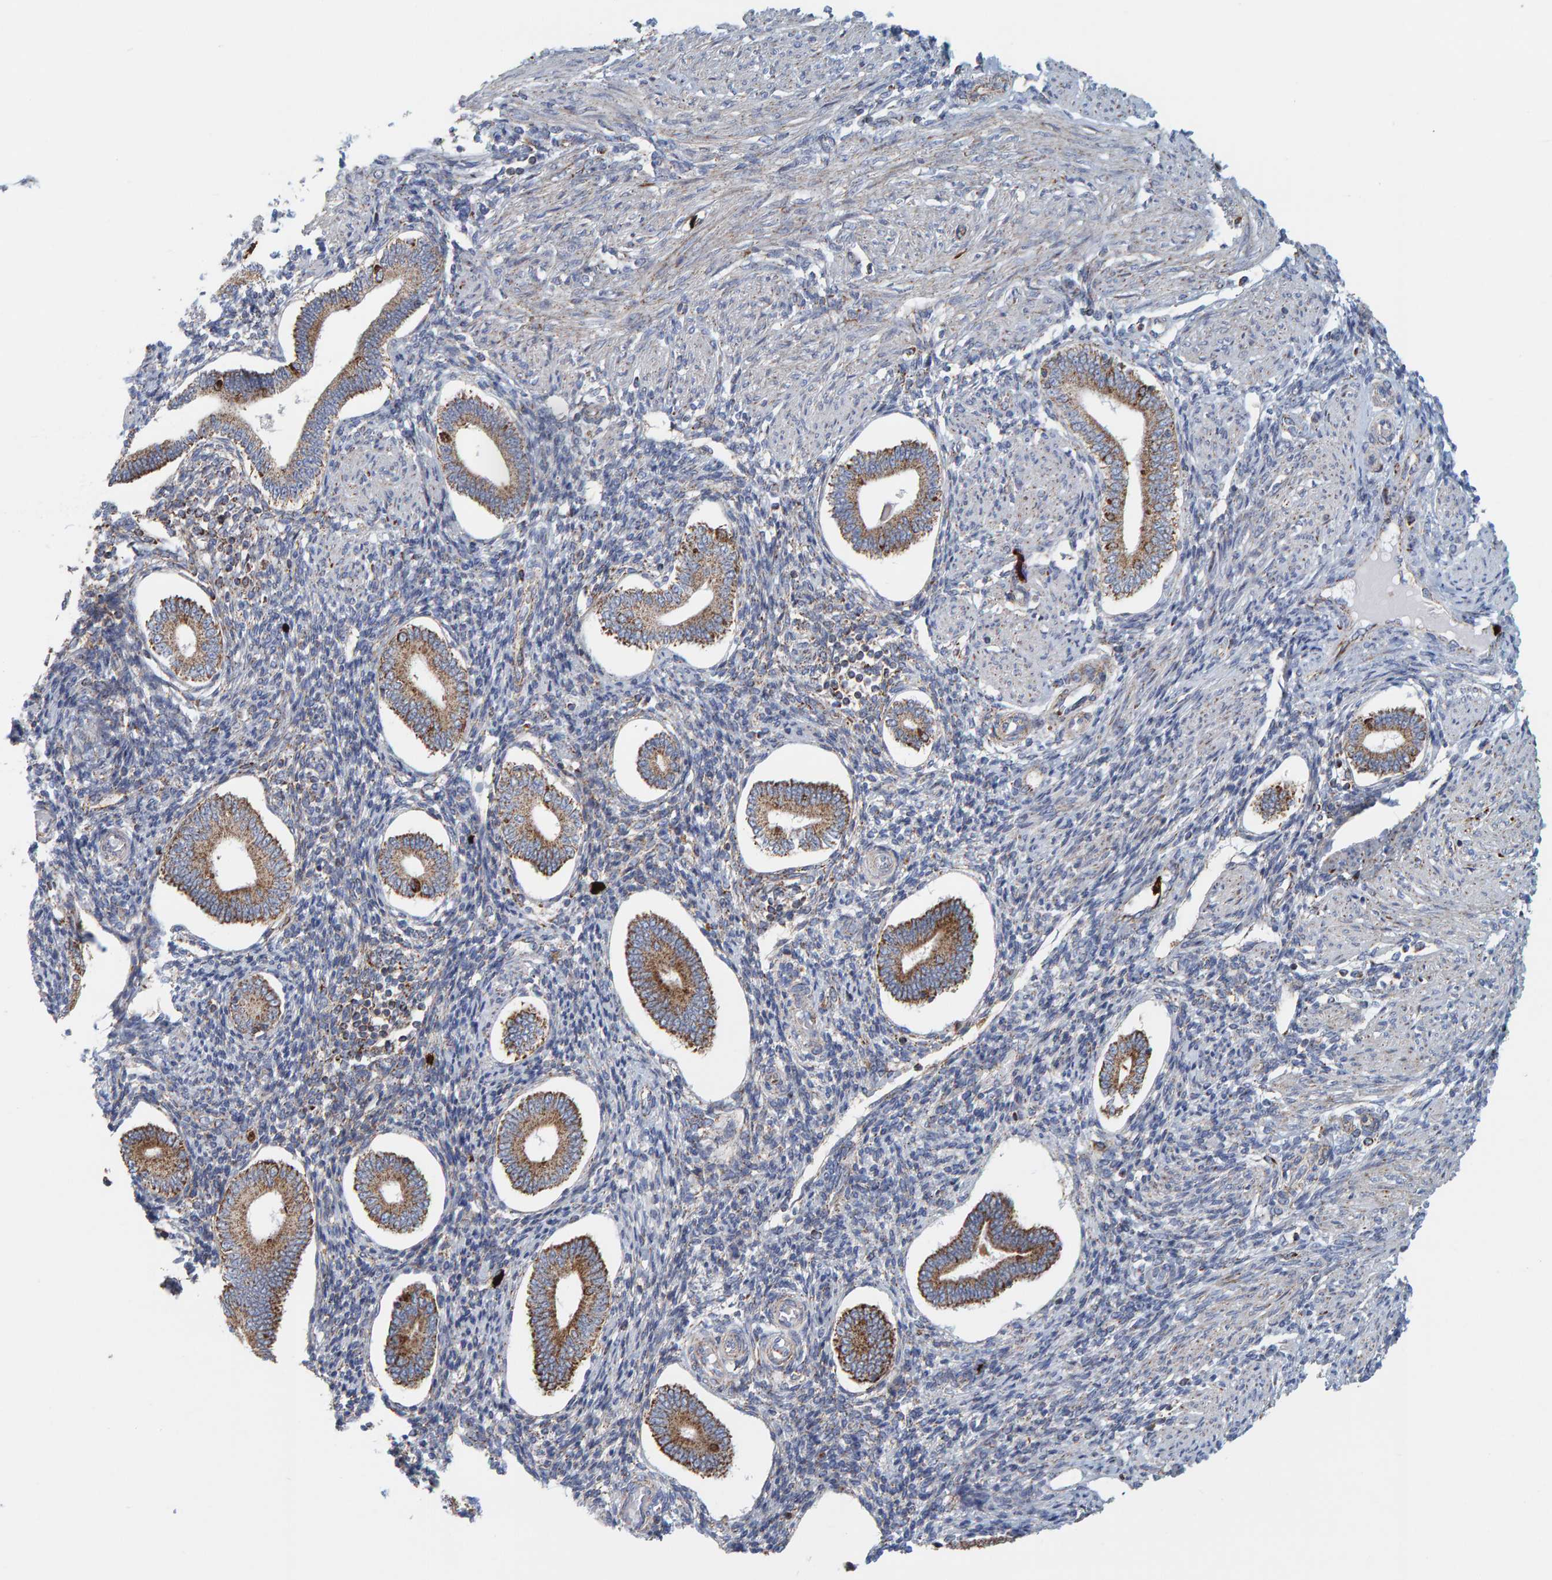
{"staining": {"intensity": "weak", "quantity": "<25%", "location": "cytoplasmic/membranous"}, "tissue": "endometrium", "cell_type": "Cells in endometrial stroma", "image_type": "normal", "snomed": [{"axis": "morphology", "description": "Normal tissue, NOS"}, {"axis": "topography", "description": "Endometrium"}], "caption": "Cells in endometrial stroma show no significant protein staining in benign endometrium. The staining was performed using DAB to visualize the protein expression in brown, while the nuclei were stained in blue with hematoxylin (Magnification: 20x).", "gene": "B9D1", "patient": {"sex": "female", "age": 42}}